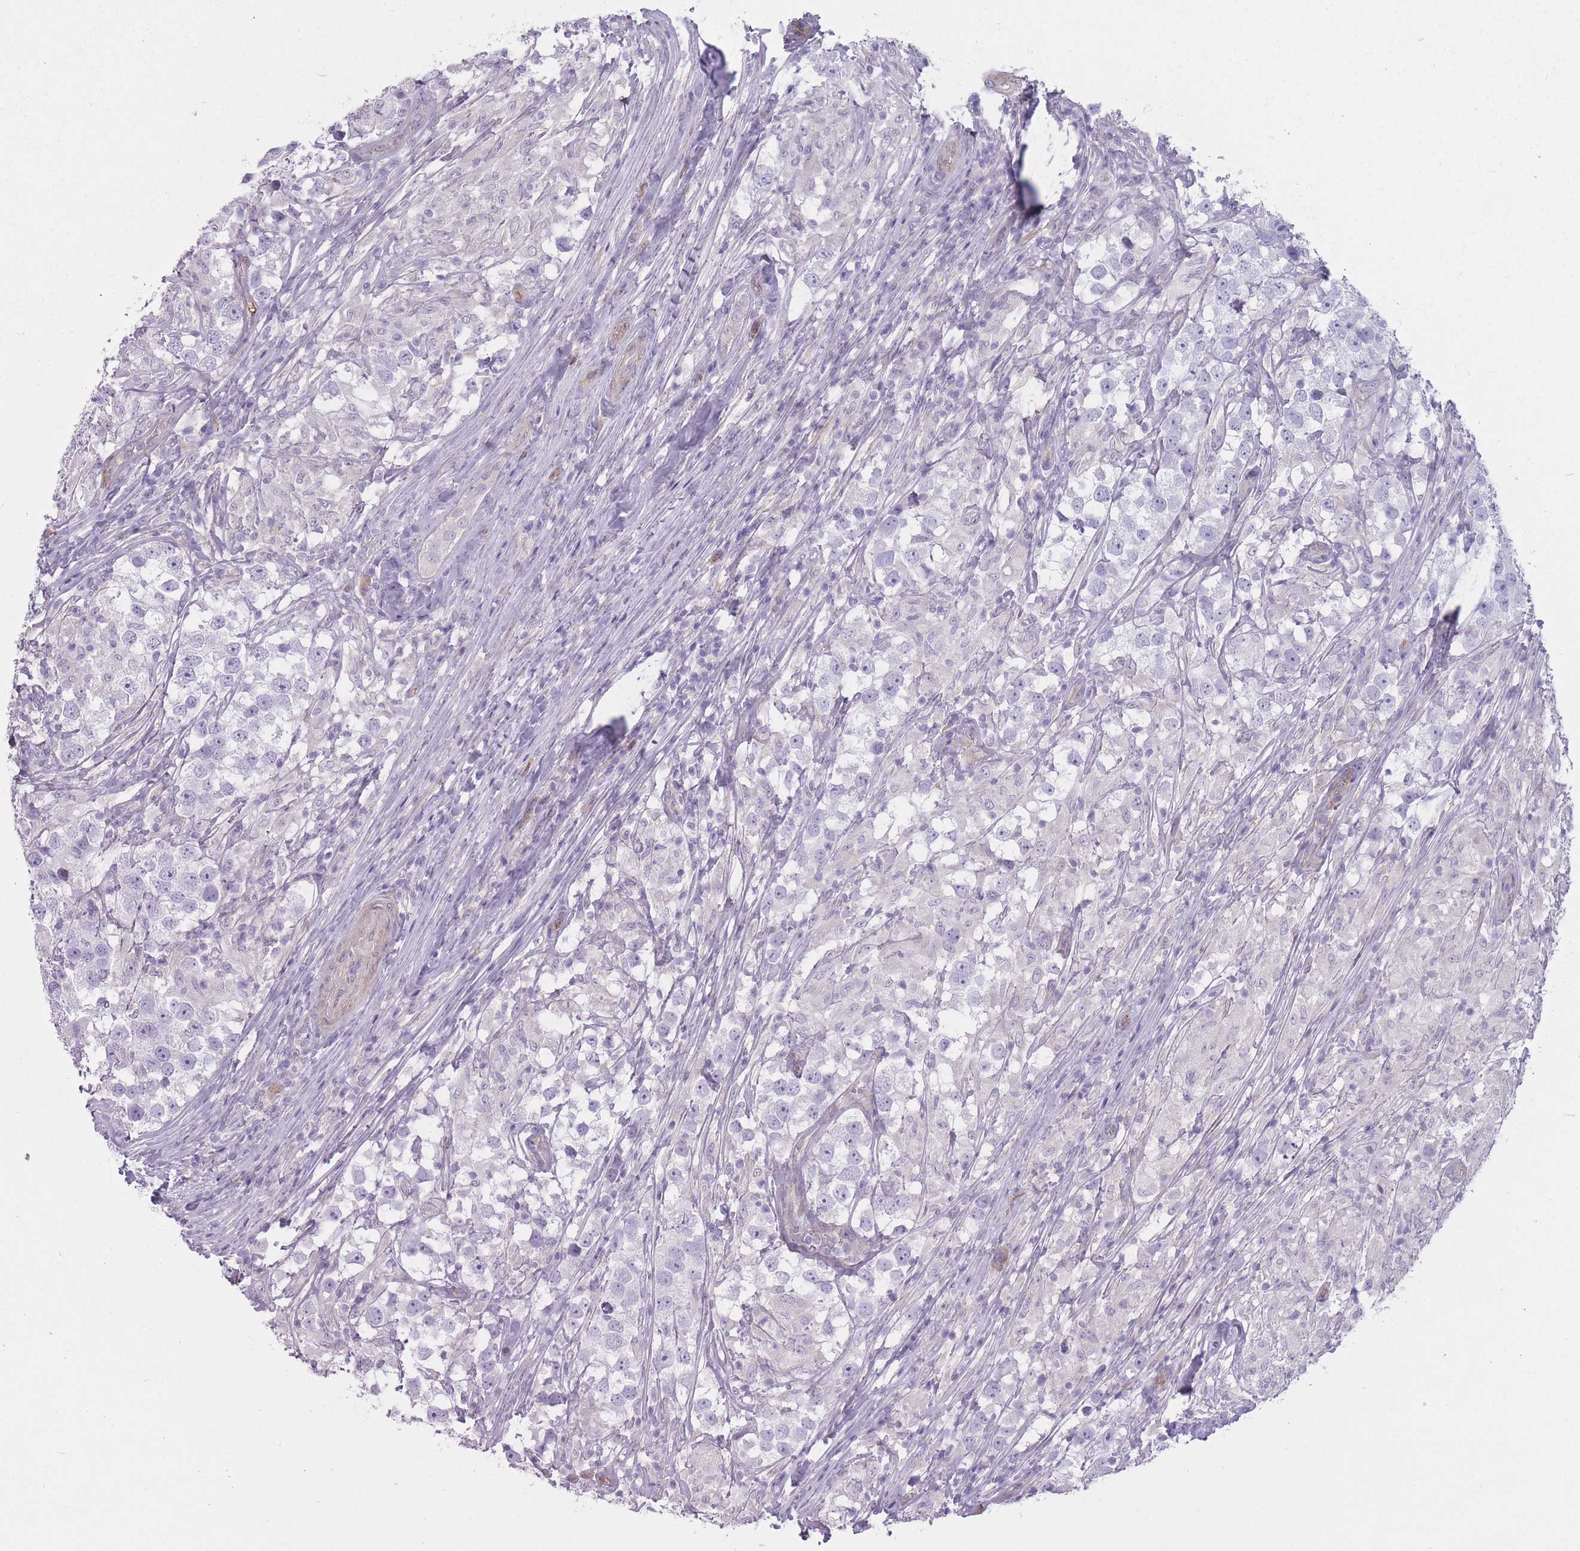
{"staining": {"intensity": "negative", "quantity": "none", "location": "none"}, "tissue": "testis cancer", "cell_type": "Tumor cells", "image_type": "cancer", "snomed": [{"axis": "morphology", "description": "Seminoma, NOS"}, {"axis": "topography", "description": "Testis"}], "caption": "A high-resolution histopathology image shows IHC staining of seminoma (testis), which displays no significant staining in tumor cells.", "gene": "PGRMC2", "patient": {"sex": "male", "age": 46}}